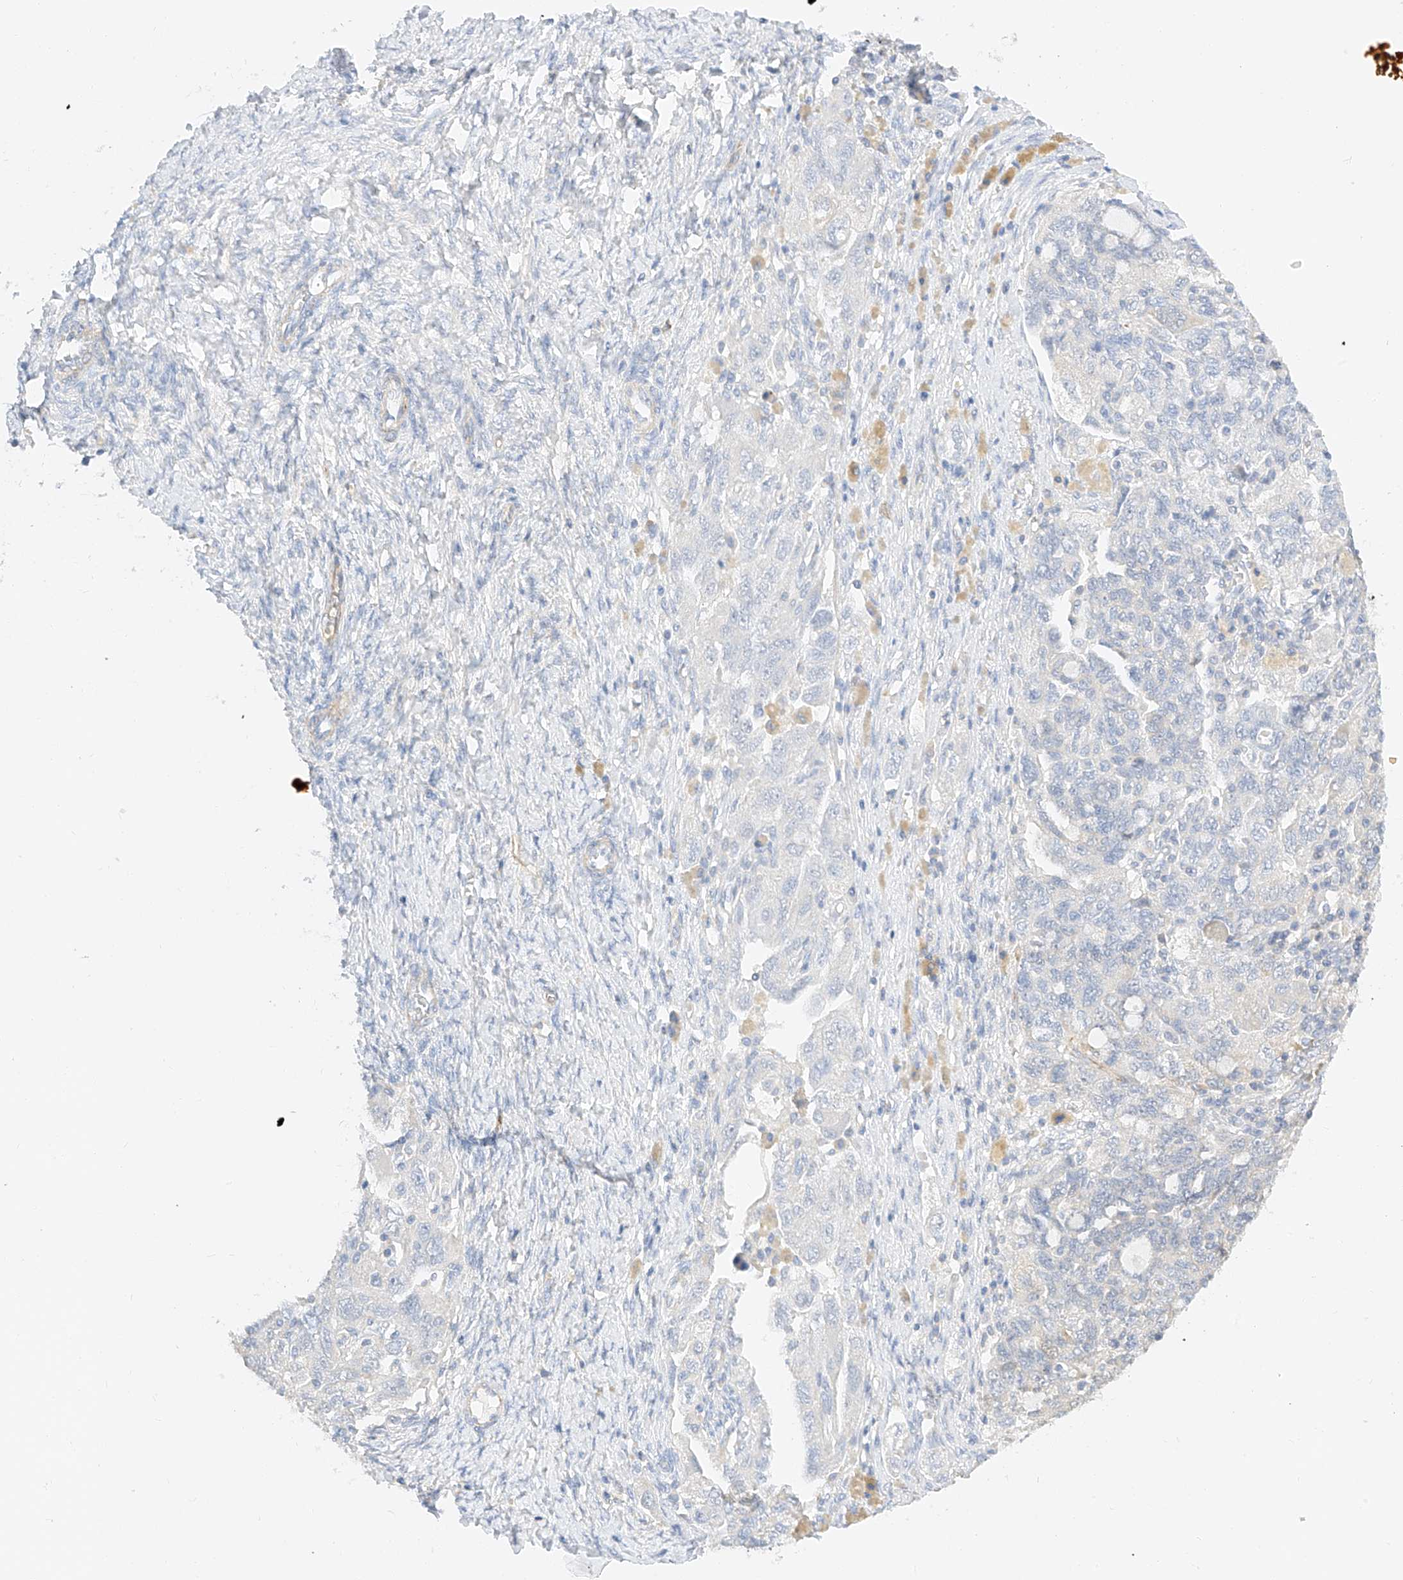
{"staining": {"intensity": "negative", "quantity": "none", "location": "none"}, "tissue": "ovarian cancer", "cell_type": "Tumor cells", "image_type": "cancer", "snomed": [{"axis": "morphology", "description": "Carcinoma, NOS"}, {"axis": "morphology", "description": "Cystadenocarcinoma, serous, NOS"}, {"axis": "topography", "description": "Ovary"}], "caption": "IHC histopathology image of serous cystadenocarcinoma (ovarian) stained for a protein (brown), which displays no staining in tumor cells.", "gene": "CDCP2", "patient": {"sex": "female", "age": 69}}